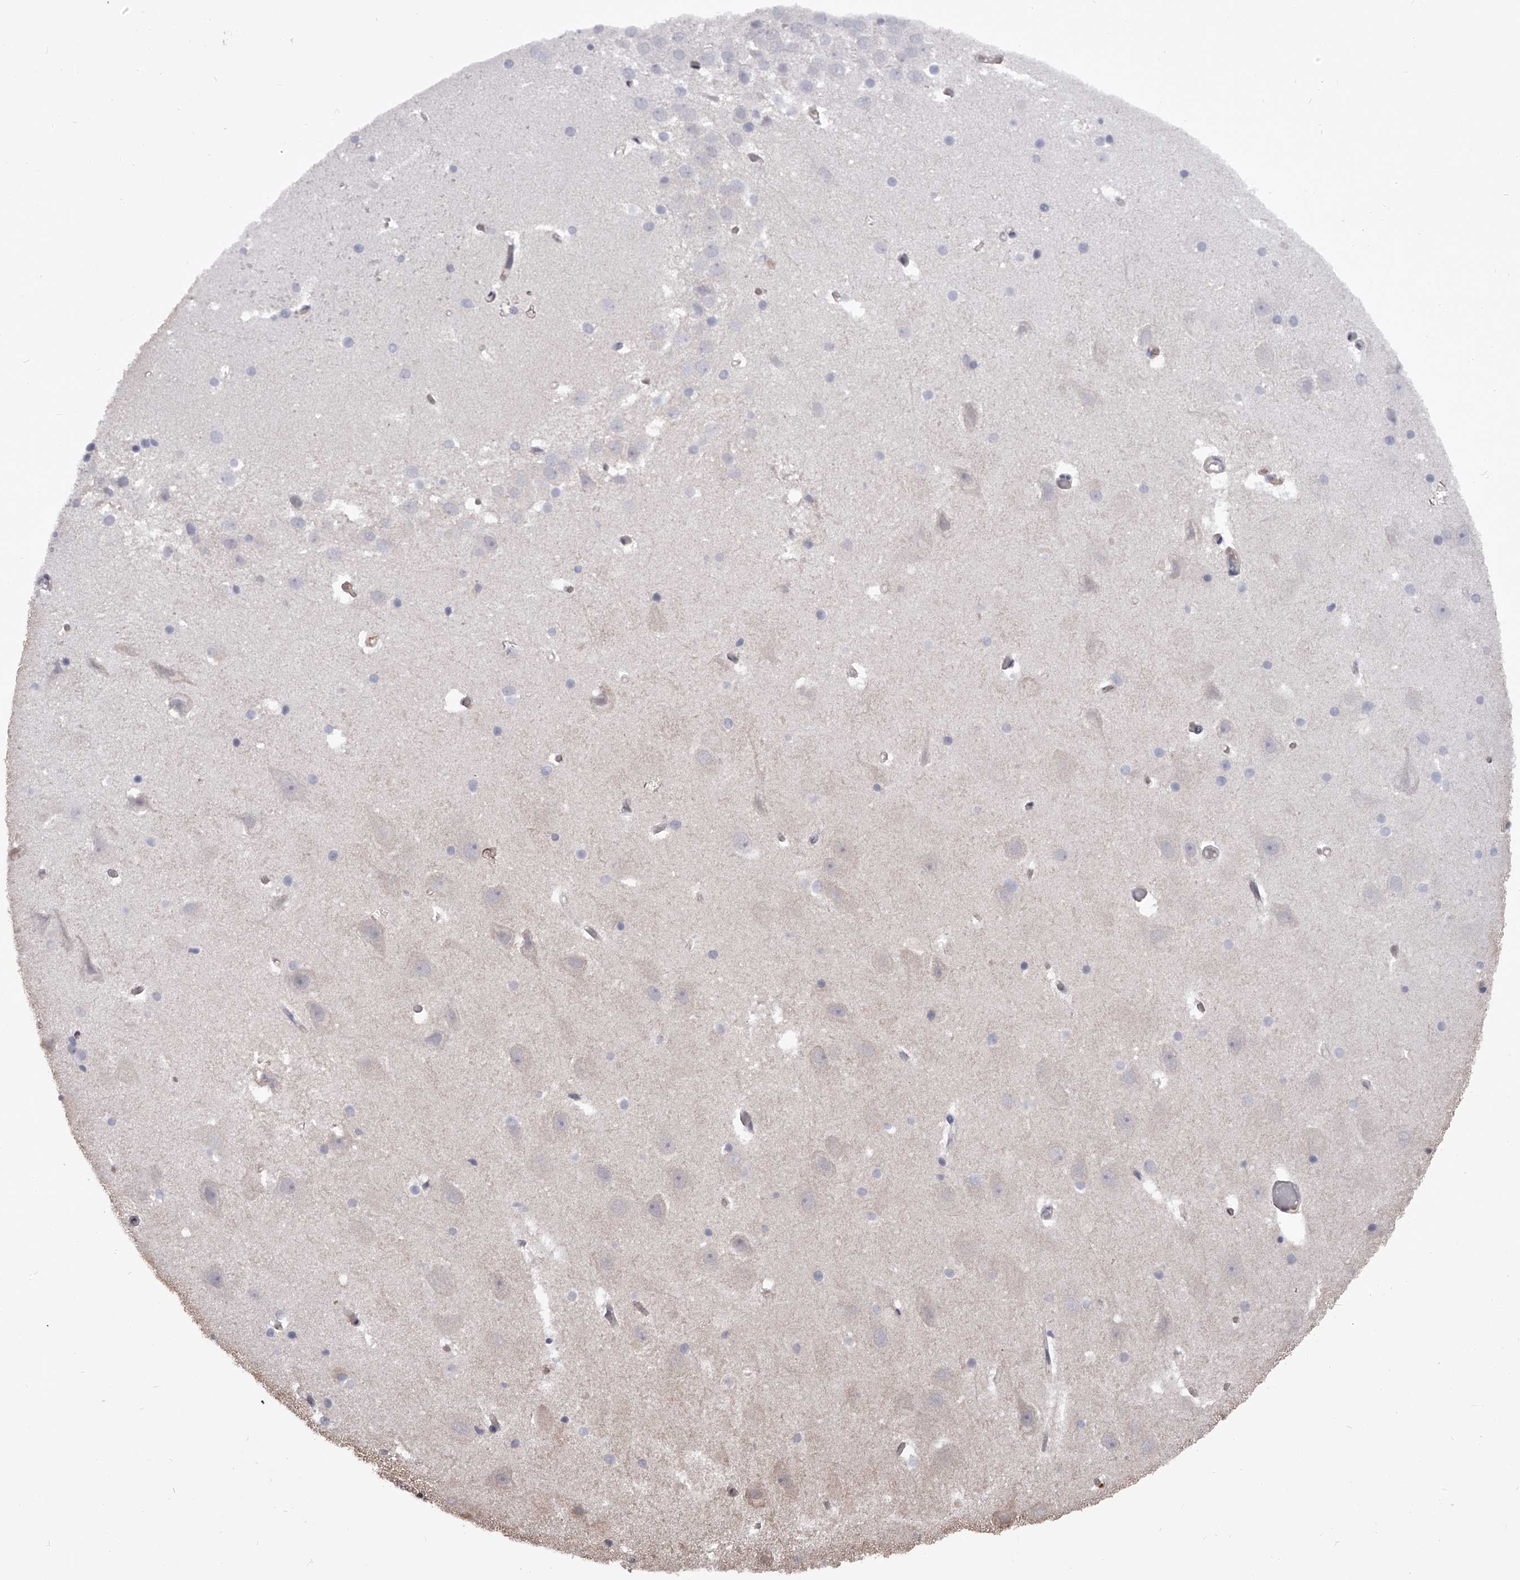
{"staining": {"intensity": "negative", "quantity": "none", "location": "none"}, "tissue": "hippocampus", "cell_type": "Glial cells", "image_type": "normal", "snomed": [{"axis": "morphology", "description": "Normal tissue, NOS"}, {"axis": "topography", "description": "Hippocampus"}], "caption": "Immunohistochemical staining of unremarkable hippocampus demonstrates no significant staining in glial cells. (Stains: DAB immunohistochemistry with hematoxylin counter stain, Microscopy: brightfield microscopy at high magnification).", "gene": "PFDN2", "patient": {"sex": "female", "age": 52}}